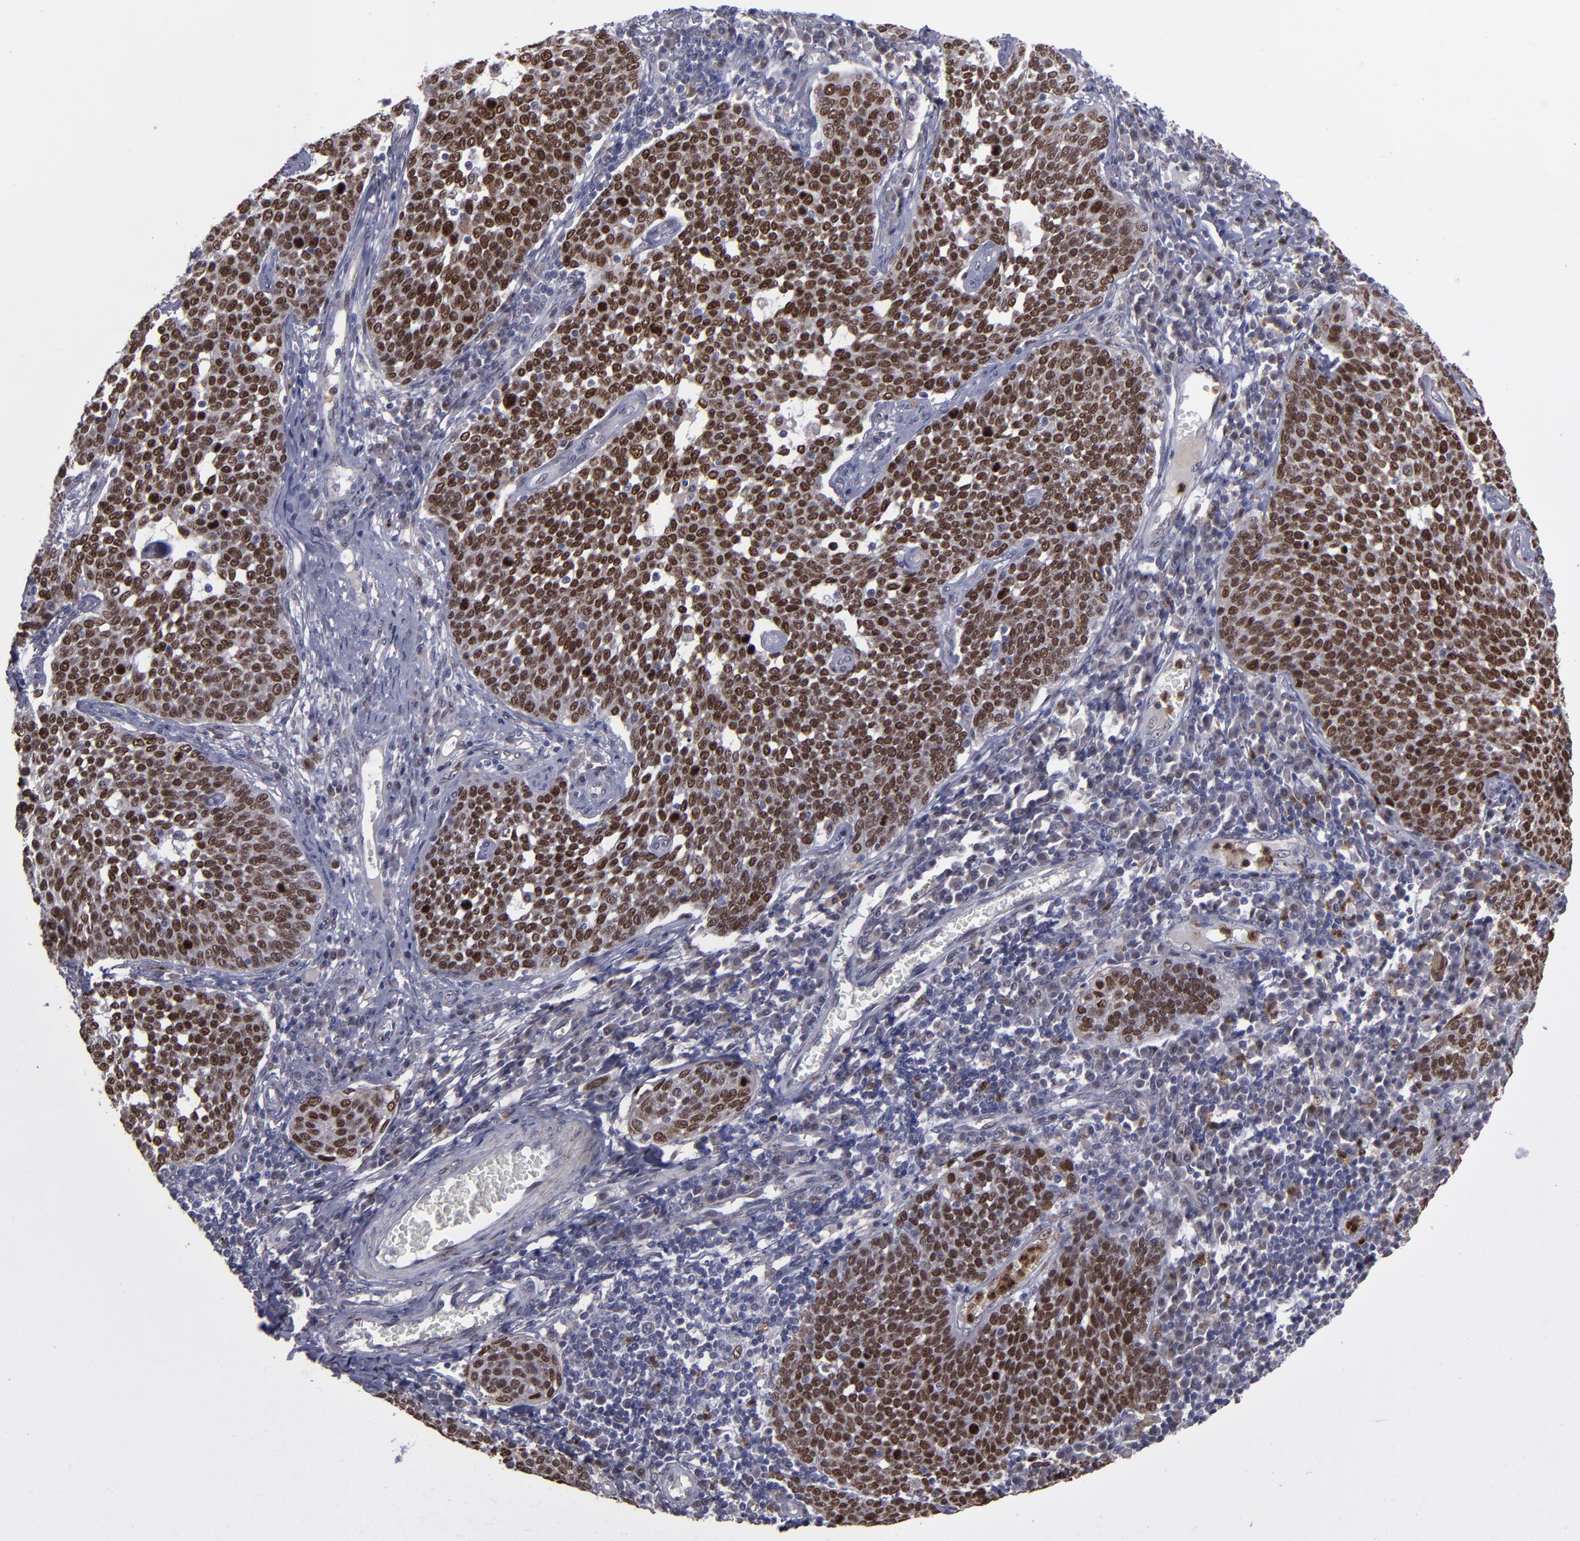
{"staining": {"intensity": "strong", "quantity": ">75%", "location": "nuclear"}, "tissue": "cervical cancer", "cell_type": "Tumor cells", "image_type": "cancer", "snomed": [{"axis": "morphology", "description": "Squamous cell carcinoma, NOS"}, {"axis": "topography", "description": "Cervix"}], "caption": "Strong nuclear expression is present in approximately >75% of tumor cells in cervical cancer.", "gene": "RREB1", "patient": {"sex": "female", "age": 34}}